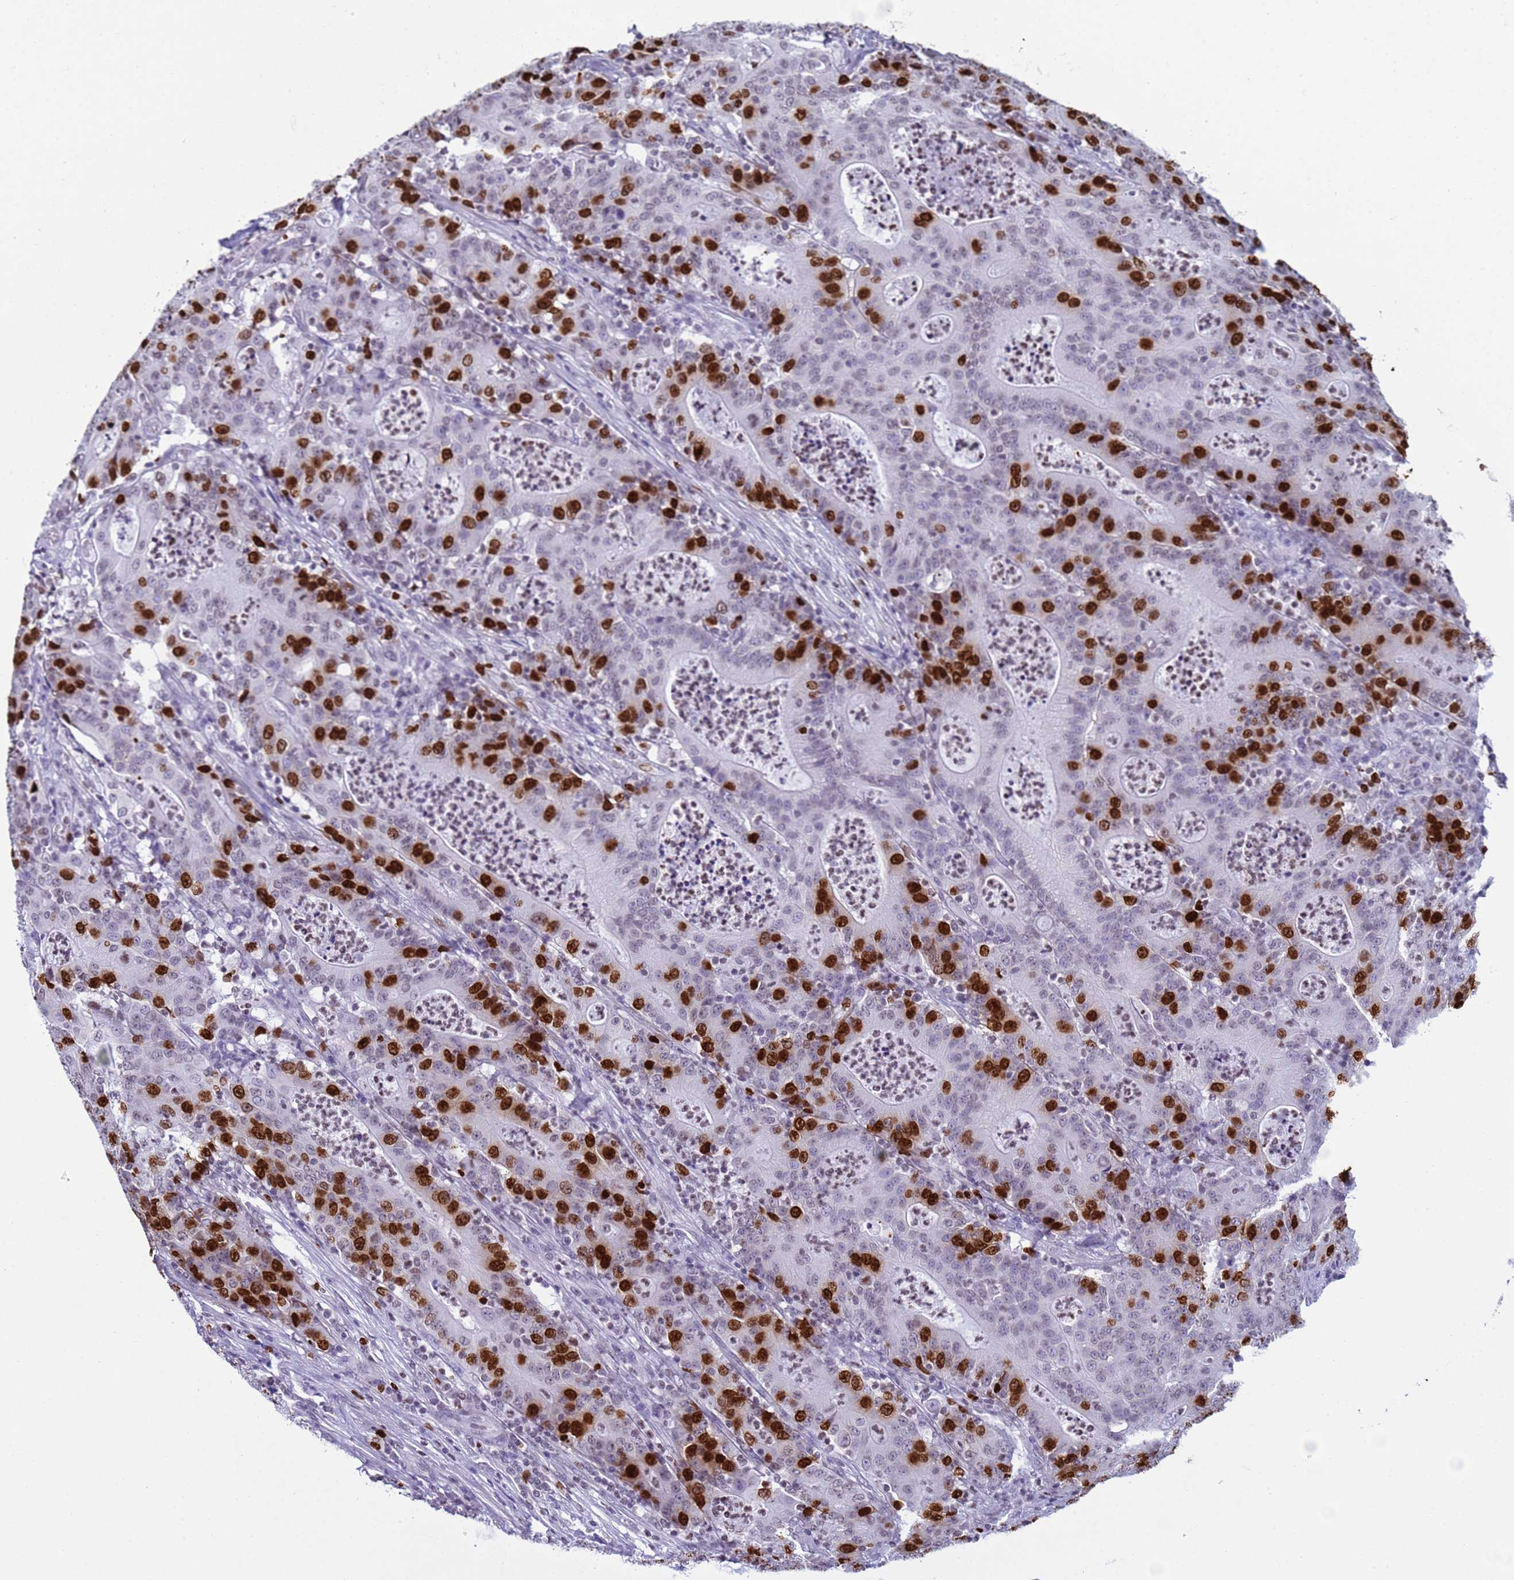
{"staining": {"intensity": "strong", "quantity": "25%-75%", "location": "nuclear"}, "tissue": "colorectal cancer", "cell_type": "Tumor cells", "image_type": "cancer", "snomed": [{"axis": "morphology", "description": "Adenocarcinoma, NOS"}, {"axis": "topography", "description": "Colon"}], "caption": "Protein expression by immunohistochemistry demonstrates strong nuclear staining in about 25%-75% of tumor cells in adenocarcinoma (colorectal).", "gene": "H4C8", "patient": {"sex": "male", "age": 83}}